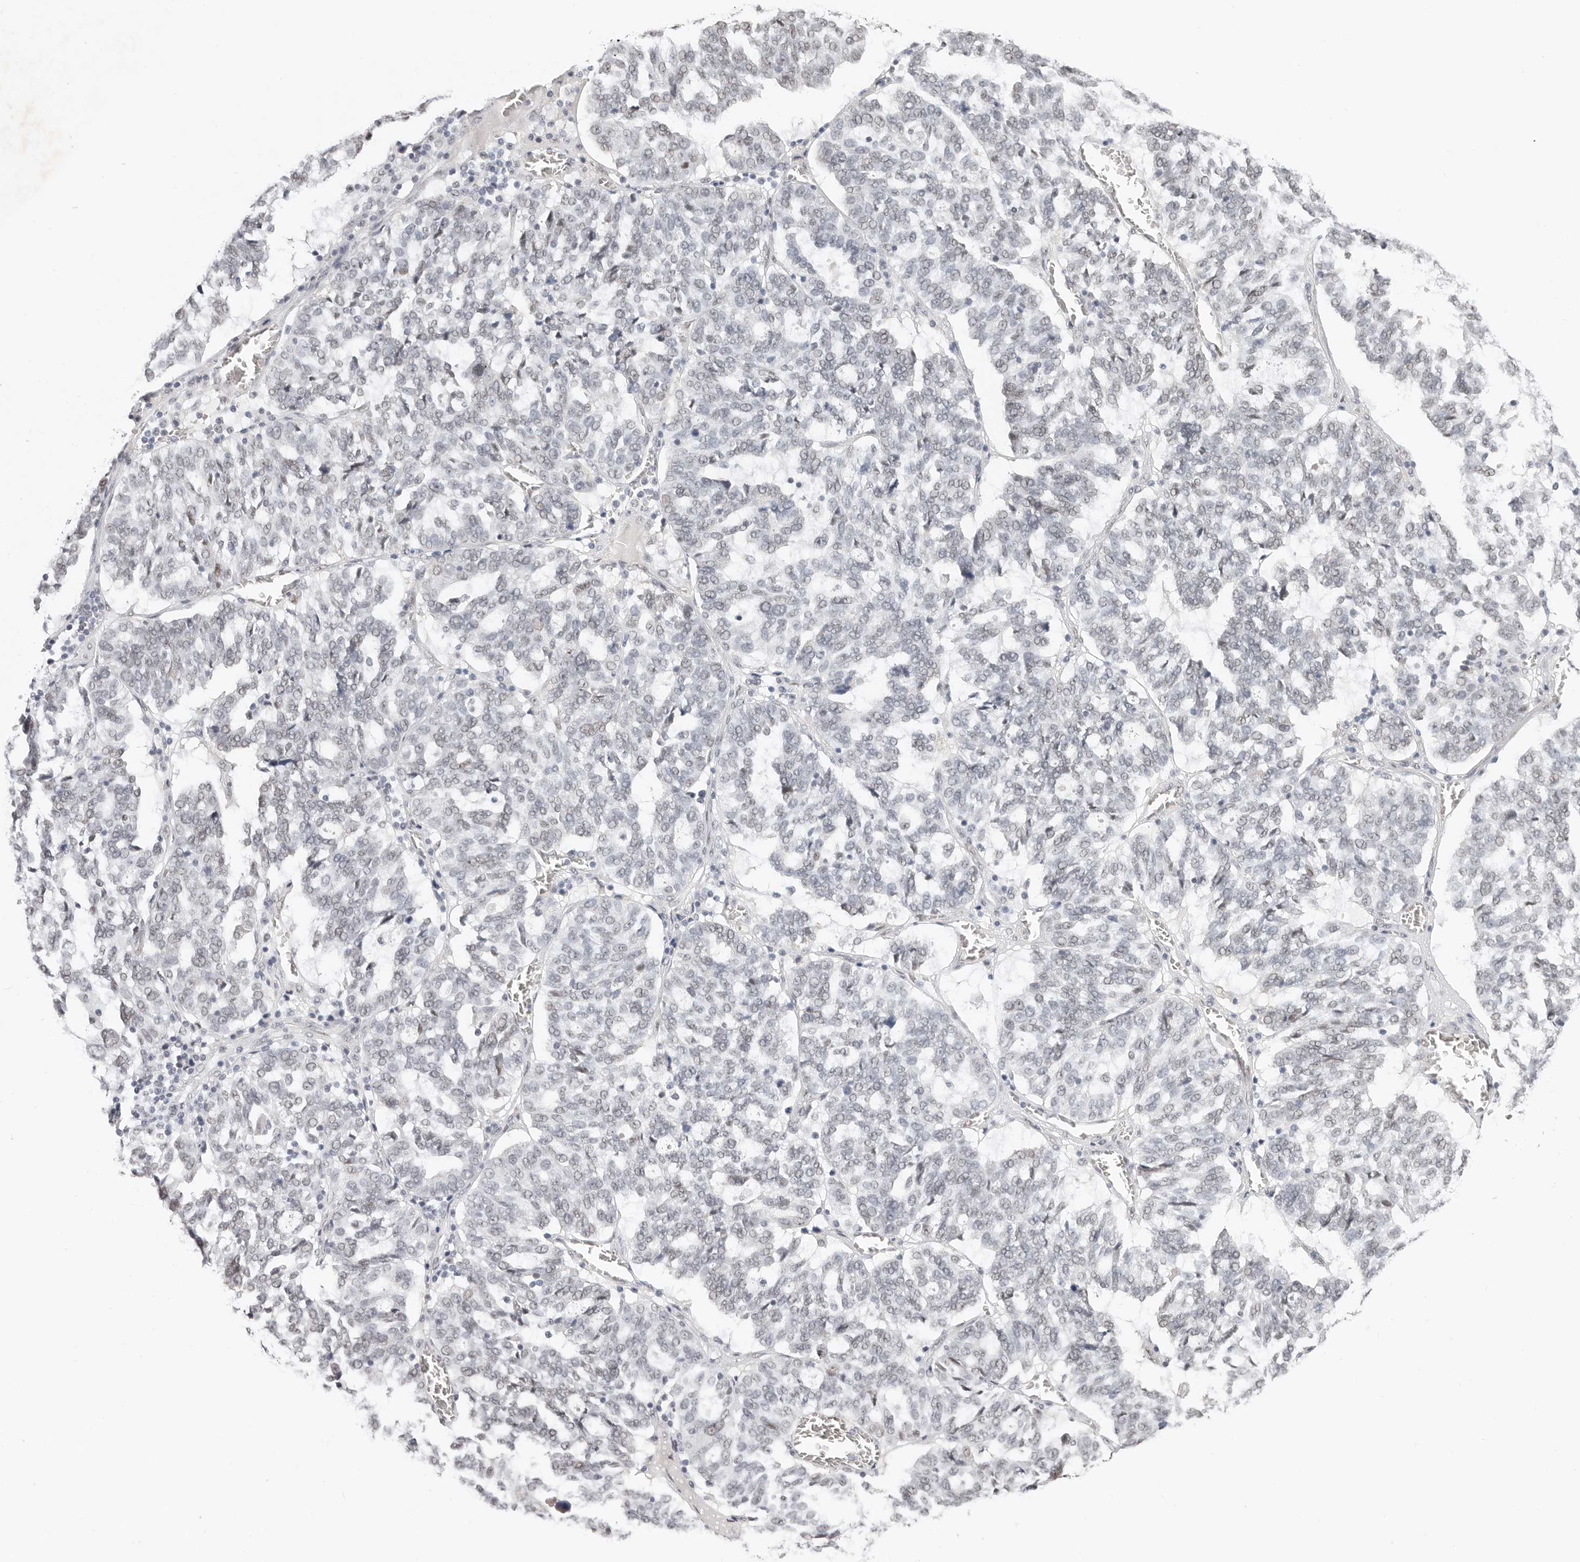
{"staining": {"intensity": "weak", "quantity": "<25%", "location": "nuclear"}, "tissue": "ovarian cancer", "cell_type": "Tumor cells", "image_type": "cancer", "snomed": [{"axis": "morphology", "description": "Cystadenocarcinoma, serous, NOS"}, {"axis": "topography", "description": "Ovary"}], "caption": "Serous cystadenocarcinoma (ovarian) was stained to show a protein in brown. There is no significant positivity in tumor cells.", "gene": "LARP7", "patient": {"sex": "female", "age": 59}}